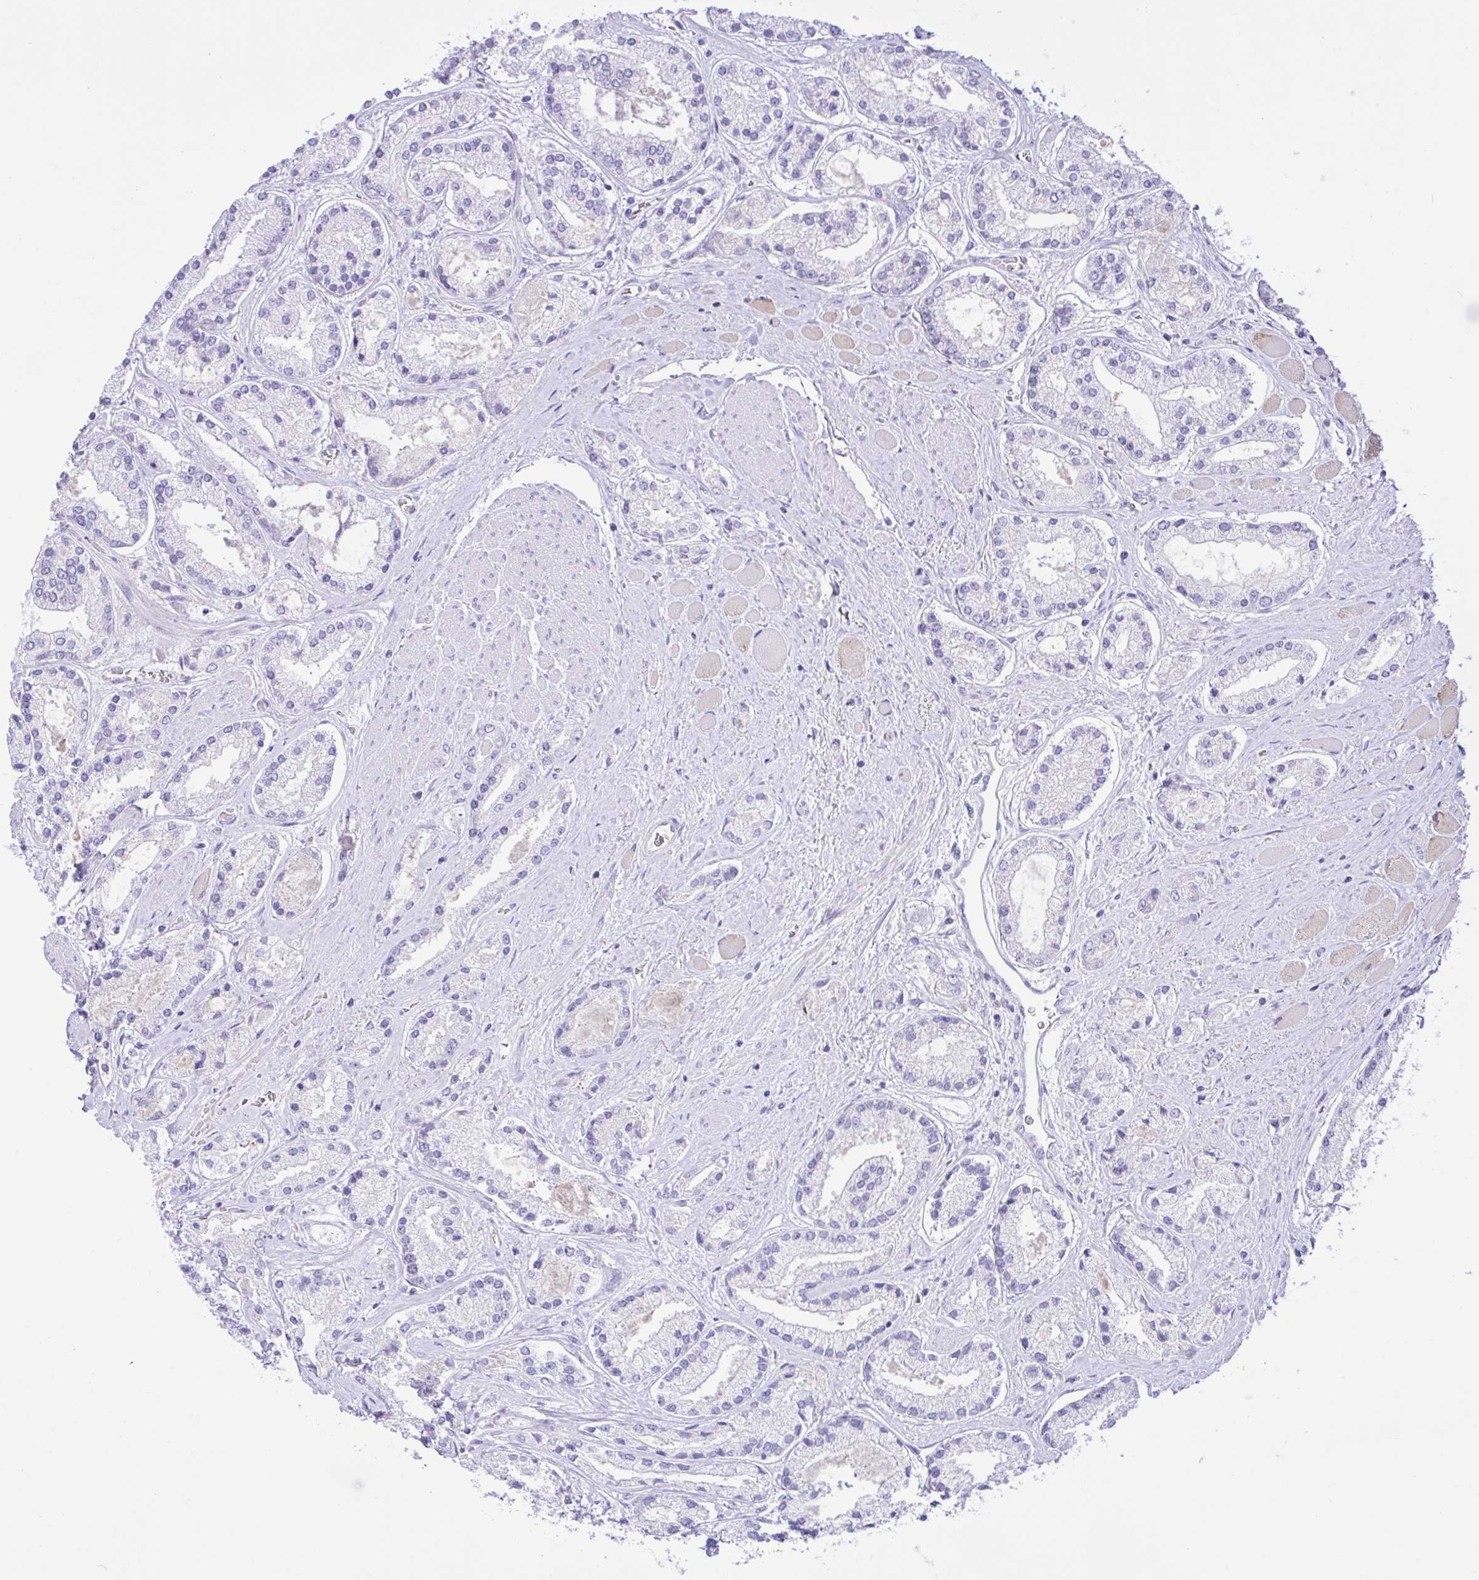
{"staining": {"intensity": "negative", "quantity": "none", "location": "none"}, "tissue": "prostate cancer", "cell_type": "Tumor cells", "image_type": "cancer", "snomed": [{"axis": "morphology", "description": "Adenocarcinoma, High grade"}, {"axis": "topography", "description": "Prostate"}], "caption": "The photomicrograph demonstrates no staining of tumor cells in prostate cancer.", "gene": "ZNF101", "patient": {"sex": "male", "age": 67}}